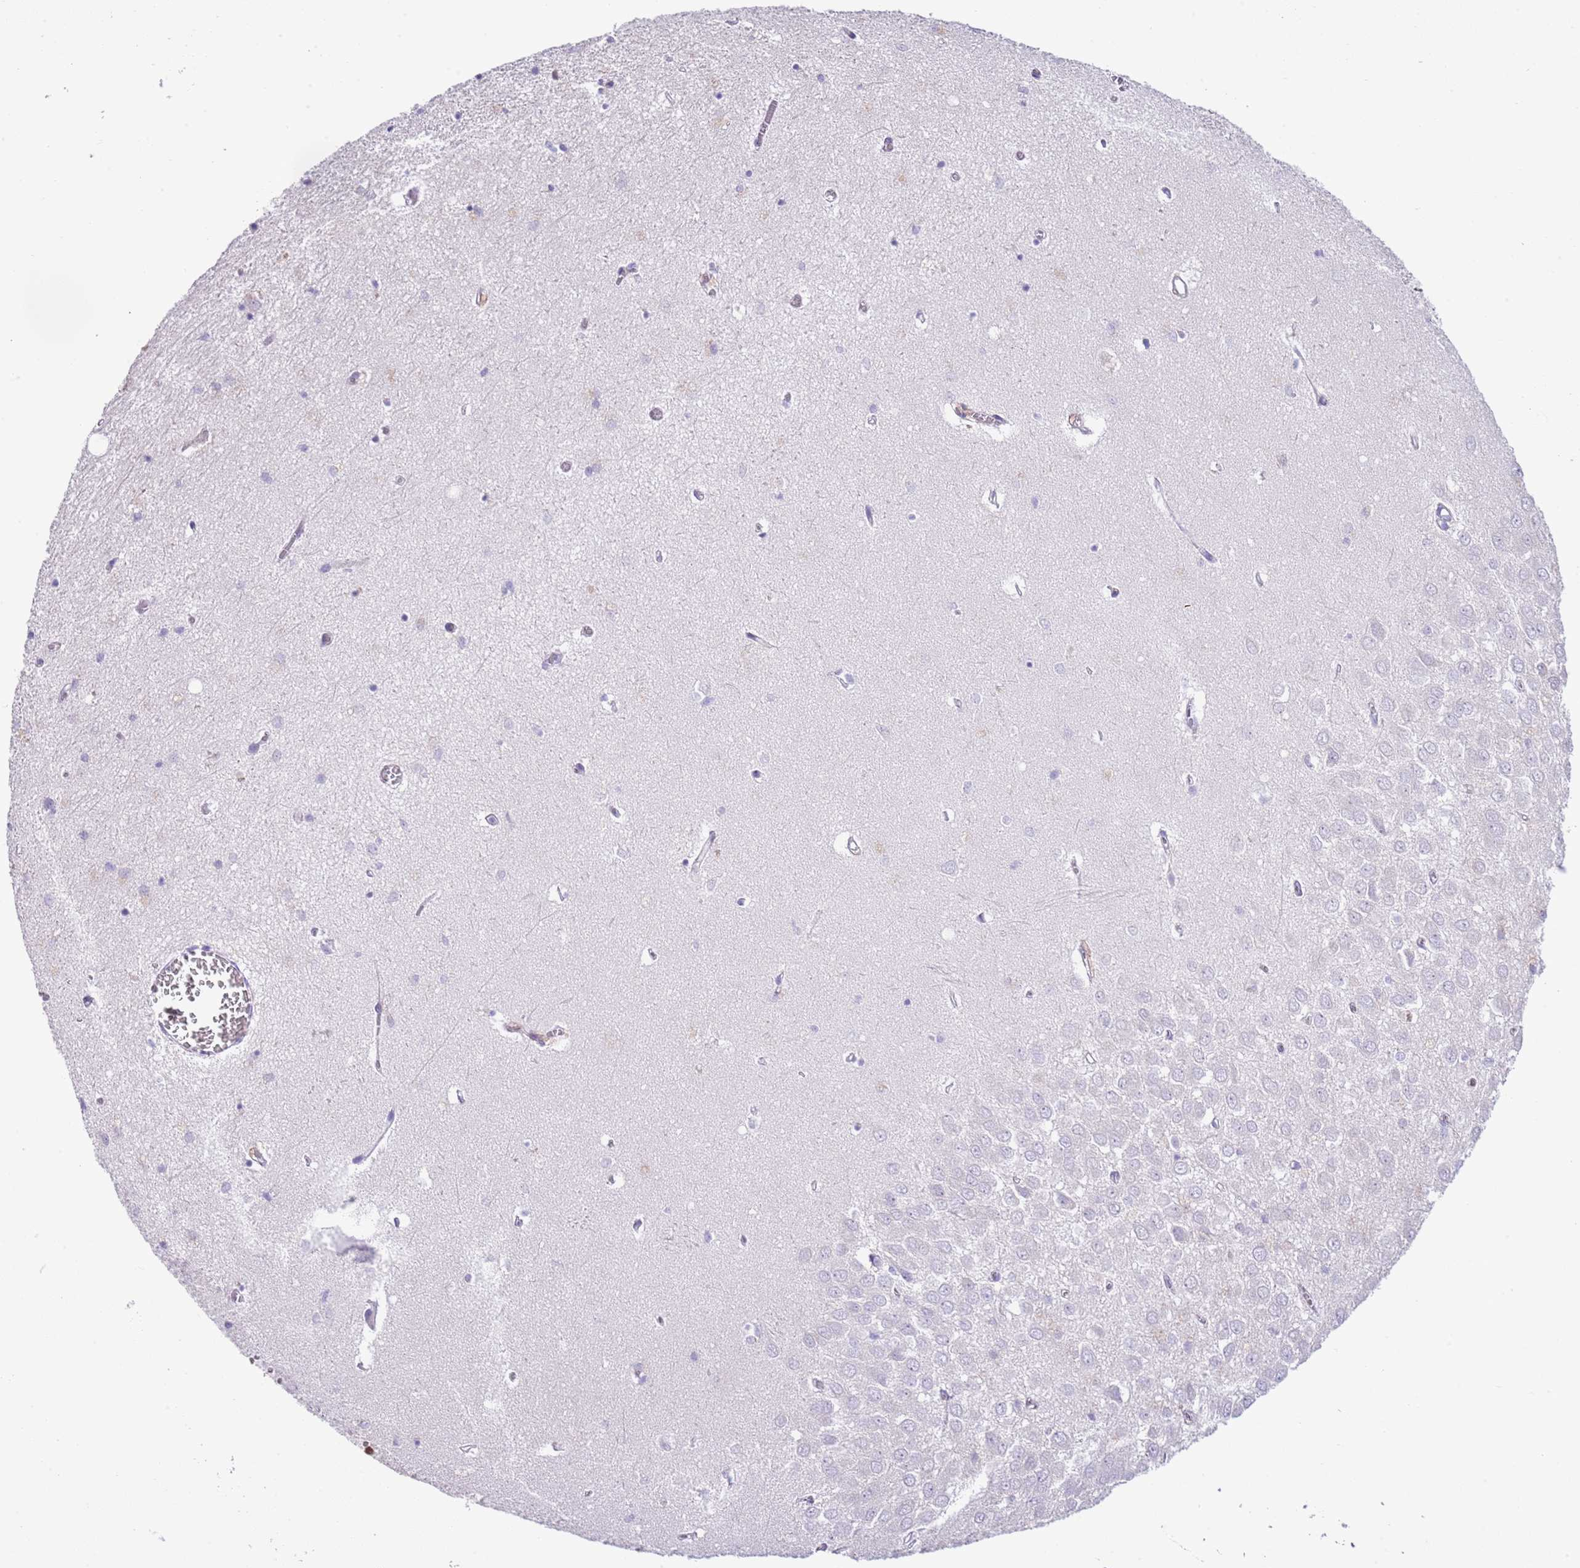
{"staining": {"intensity": "negative", "quantity": "none", "location": "none"}, "tissue": "hippocampus", "cell_type": "Glial cells", "image_type": "normal", "snomed": [{"axis": "morphology", "description": "Normal tissue, NOS"}, {"axis": "topography", "description": "Hippocampus"}], "caption": "DAB immunohistochemical staining of normal hippocampus displays no significant staining in glial cells. (DAB immunohistochemistry, high magnification).", "gene": "ABHD17C", "patient": {"sex": "female", "age": 64}}